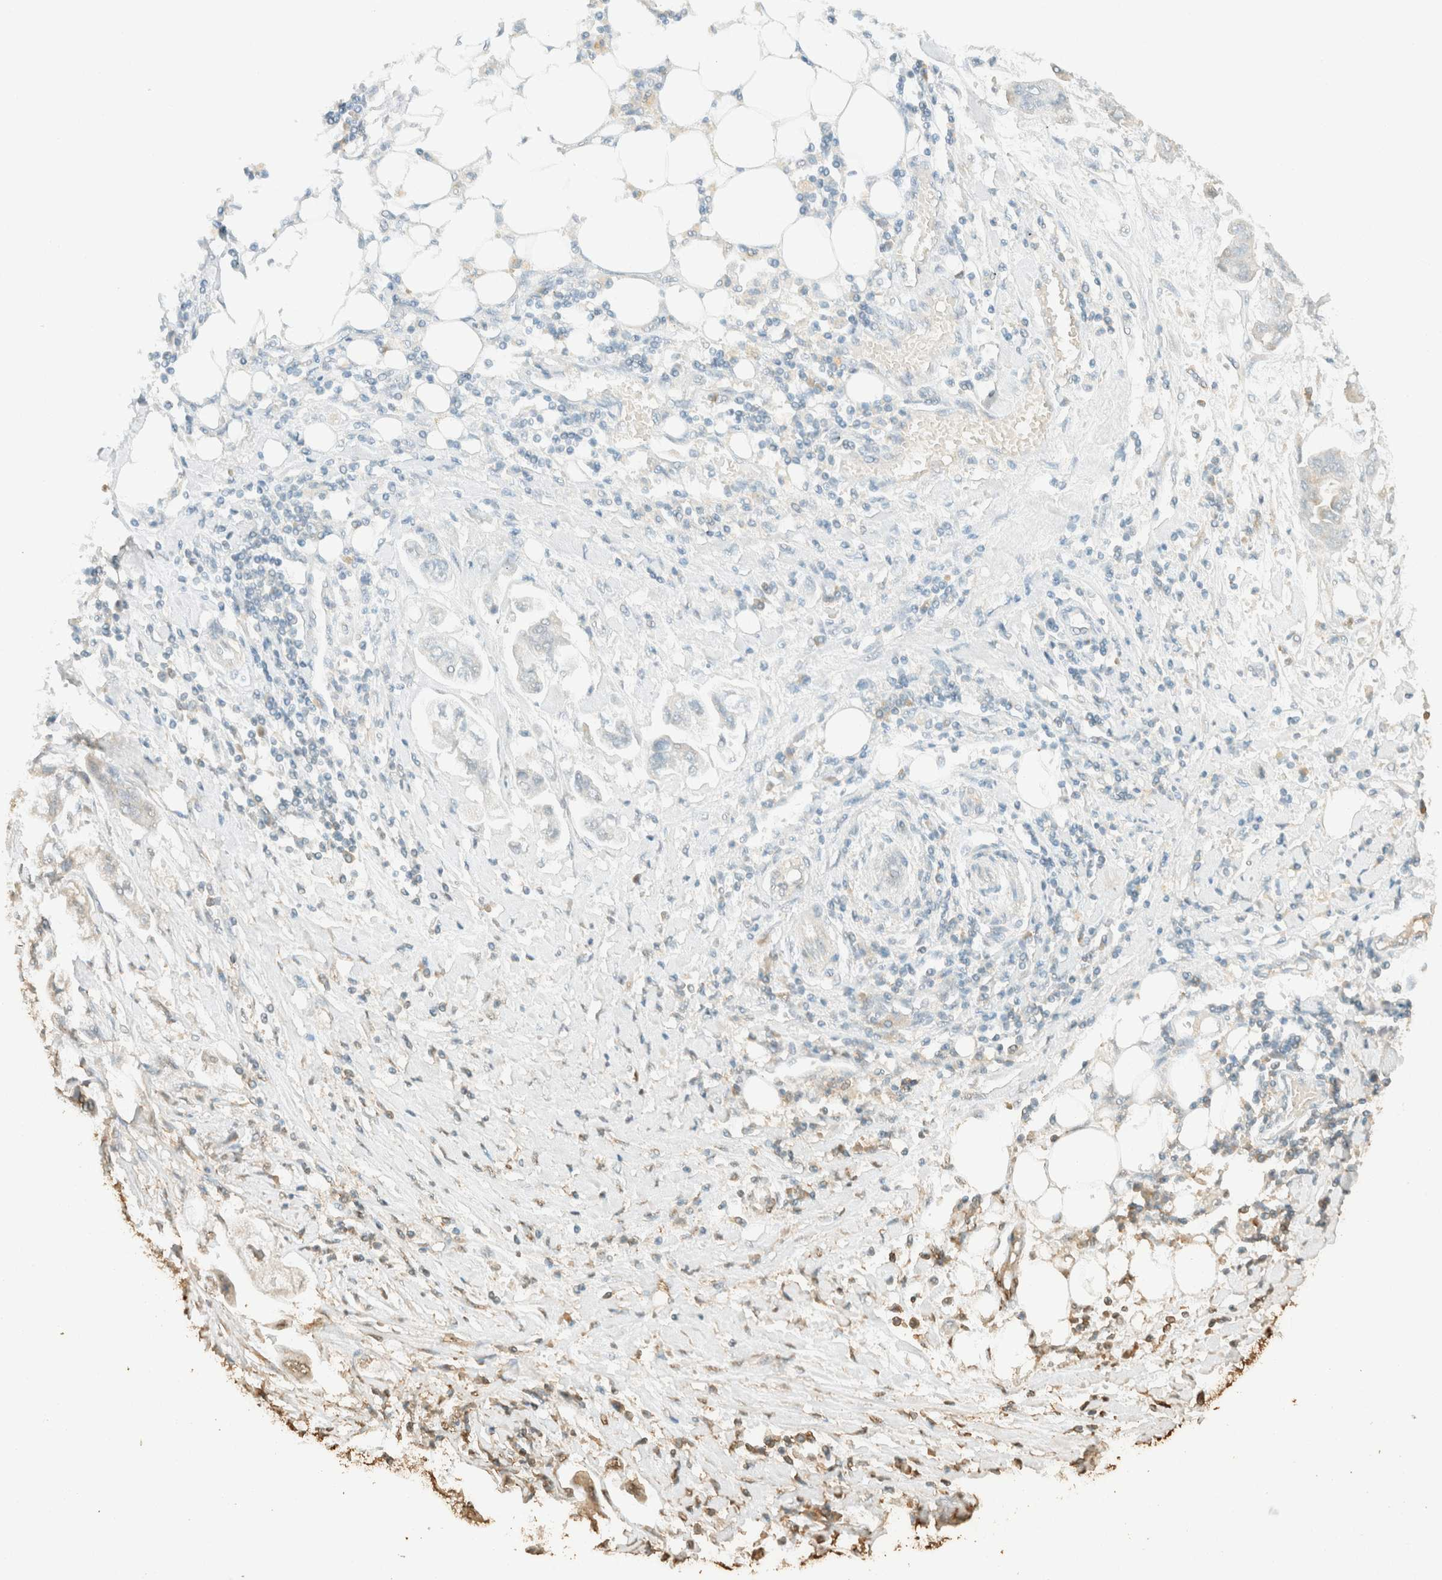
{"staining": {"intensity": "negative", "quantity": "none", "location": "none"}, "tissue": "stomach cancer", "cell_type": "Tumor cells", "image_type": "cancer", "snomed": [{"axis": "morphology", "description": "Adenocarcinoma, NOS"}, {"axis": "topography", "description": "Stomach"}], "caption": "Immunohistochemistry (IHC) histopathology image of neoplastic tissue: human adenocarcinoma (stomach) stained with DAB displays no significant protein expression in tumor cells.", "gene": "GPA33", "patient": {"sex": "male", "age": 62}}